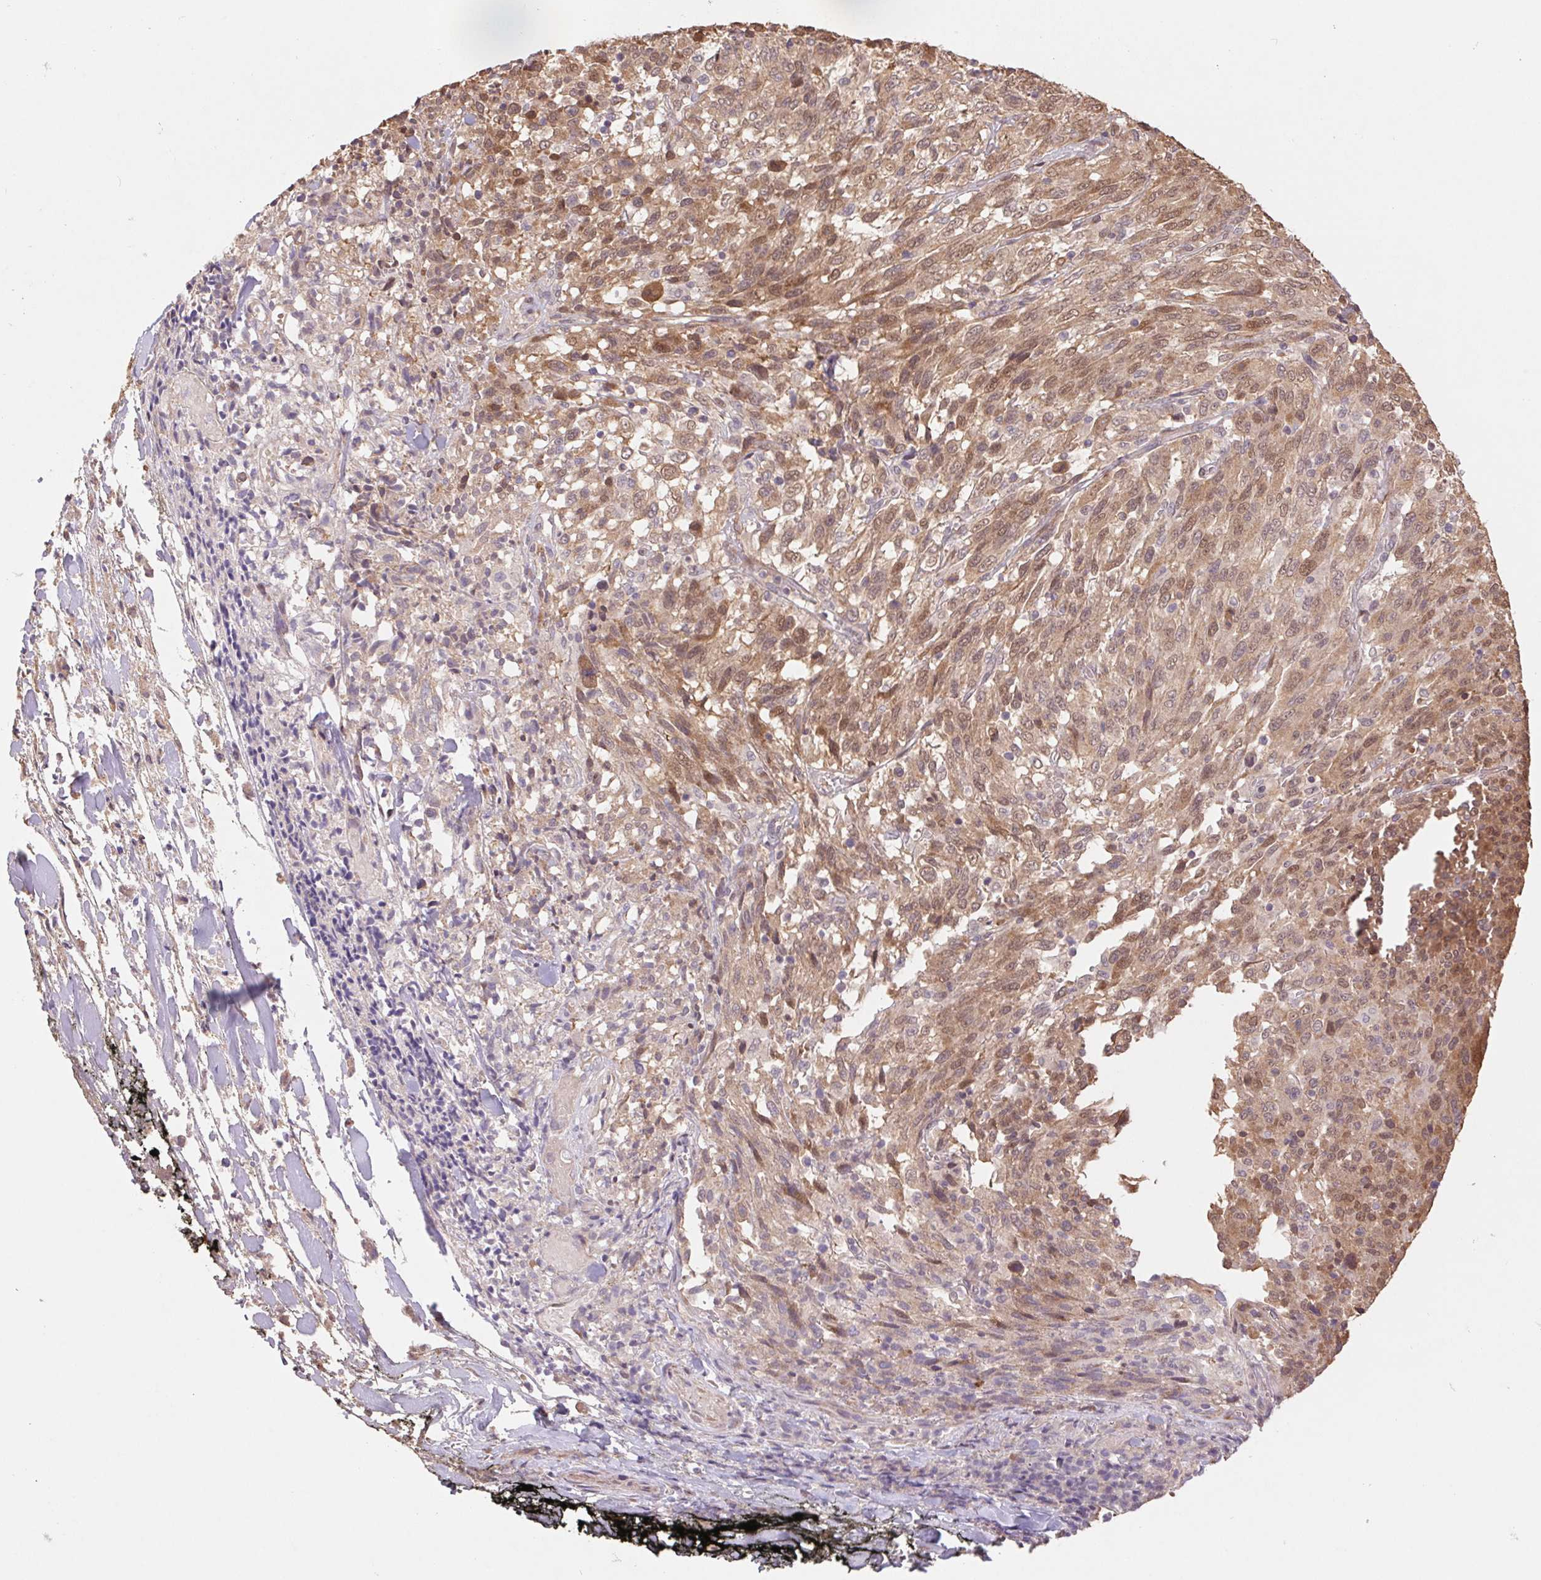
{"staining": {"intensity": "moderate", "quantity": ">75%", "location": "cytoplasmic/membranous,nuclear"}, "tissue": "melanoma", "cell_type": "Tumor cells", "image_type": "cancer", "snomed": [{"axis": "morphology", "description": "Malignant melanoma, NOS"}, {"axis": "topography", "description": "Skin"}], "caption": "Immunohistochemistry (IHC) staining of melanoma, which demonstrates medium levels of moderate cytoplasmic/membranous and nuclear staining in about >75% of tumor cells indicating moderate cytoplasmic/membranous and nuclear protein expression. The staining was performed using DAB (brown) for protein detection and nuclei were counterstained in hematoxylin (blue).", "gene": "CUTA", "patient": {"sex": "female", "age": 91}}